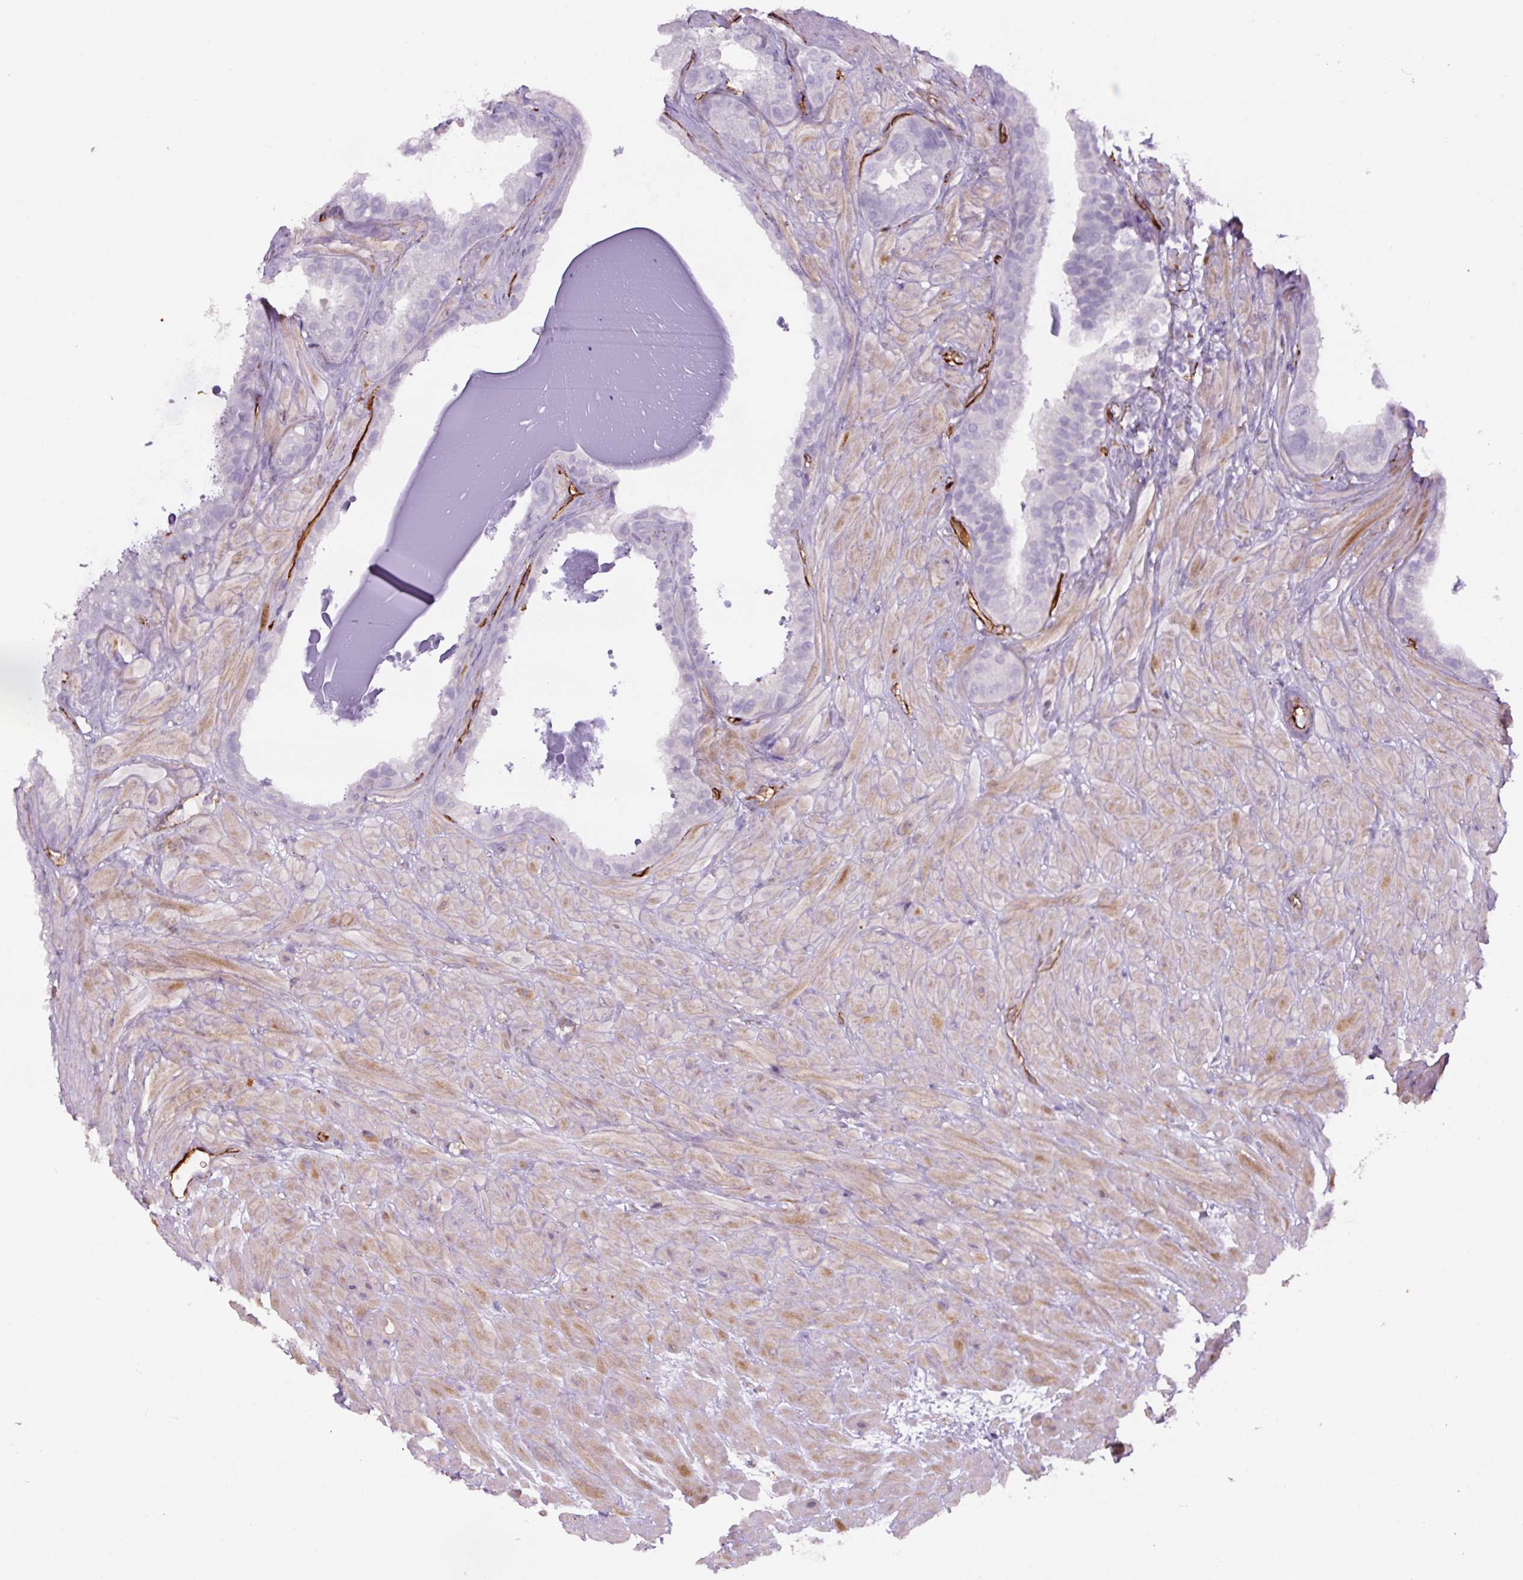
{"staining": {"intensity": "negative", "quantity": "none", "location": "none"}, "tissue": "seminal vesicle", "cell_type": "Glandular cells", "image_type": "normal", "snomed": [{"axis": "morphology", "description": "Normal tissue, NOS"}, {"axis": "topography", "description": "Seminal veicle"}, {"axis": "topography", "description": "Peripheral nerve tissue"}], "caption": "DAB immunohistochemical staining of unremarkable seminal vesicle demonstrates no significant staining in glandular cells.", "gene": "NES", "patient": {"sex": "male", "age": 76}}